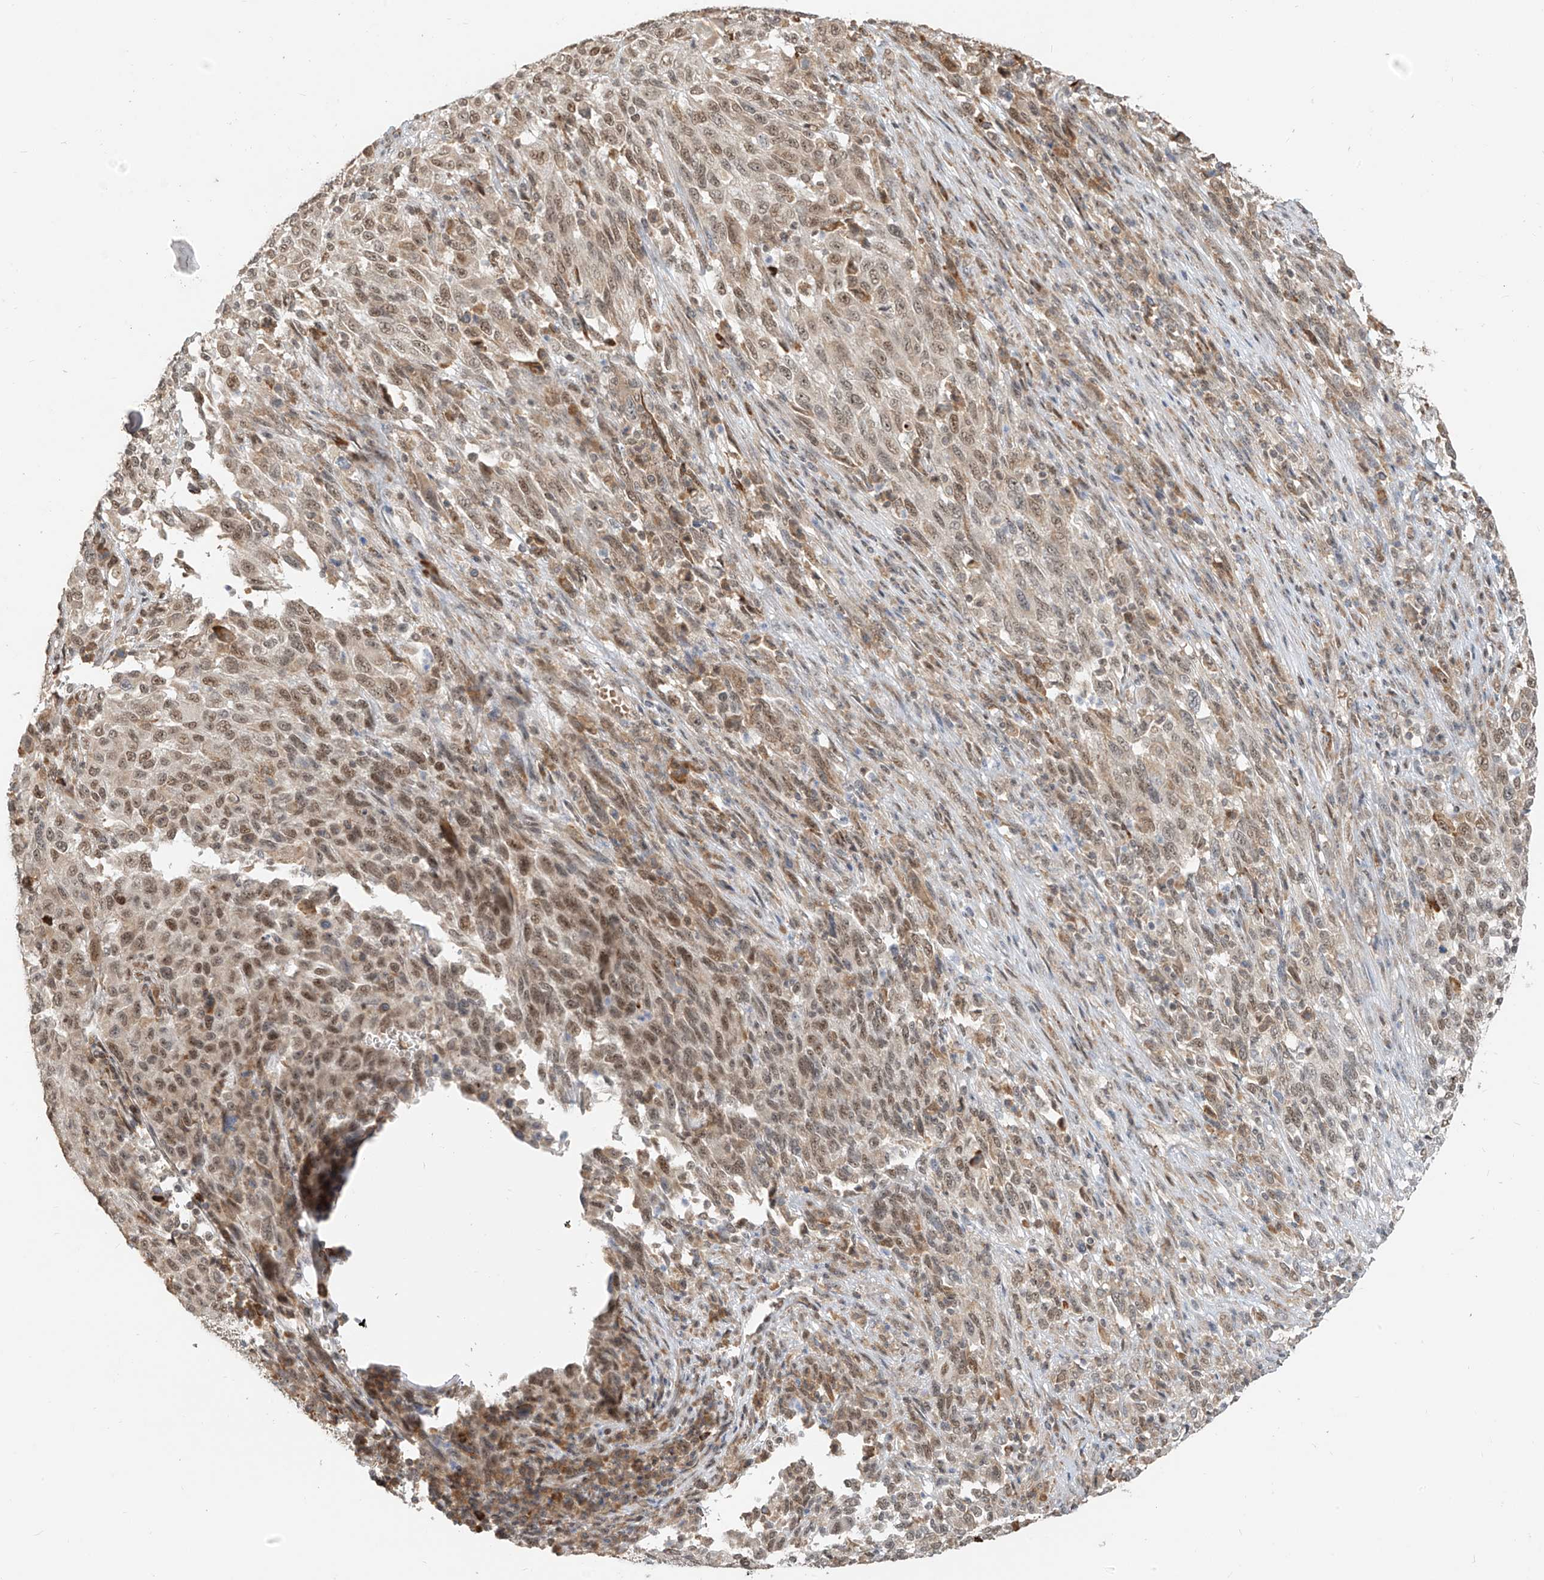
{"staining": {"intensity": "moderate", "quantity": "25%-75%", "location": "nuclear"}, "tissue": "melanoma", "cell_type": "Tumor cells", "image_type": "cancer", "snomed": [{"axis": "morphology", "description": "Malignant melanoma, Metastatic site"}, {"axis": "topography", "description": "Lymph node"}], "caption": "Protein expression by immunohistochemistry (IHC) reveals moderate nuclear expression in approximately 25%-75% of tumor cells in malignant melanoma (metastatic site). Using DAB (3,3'-diaminobenzidine) (brown) and hematoxylin (blue) stains, captured at high magnification using brightfield microscopy.", "gene": "ZMYM2", "patient": {"sex": "male", "age": 61}}